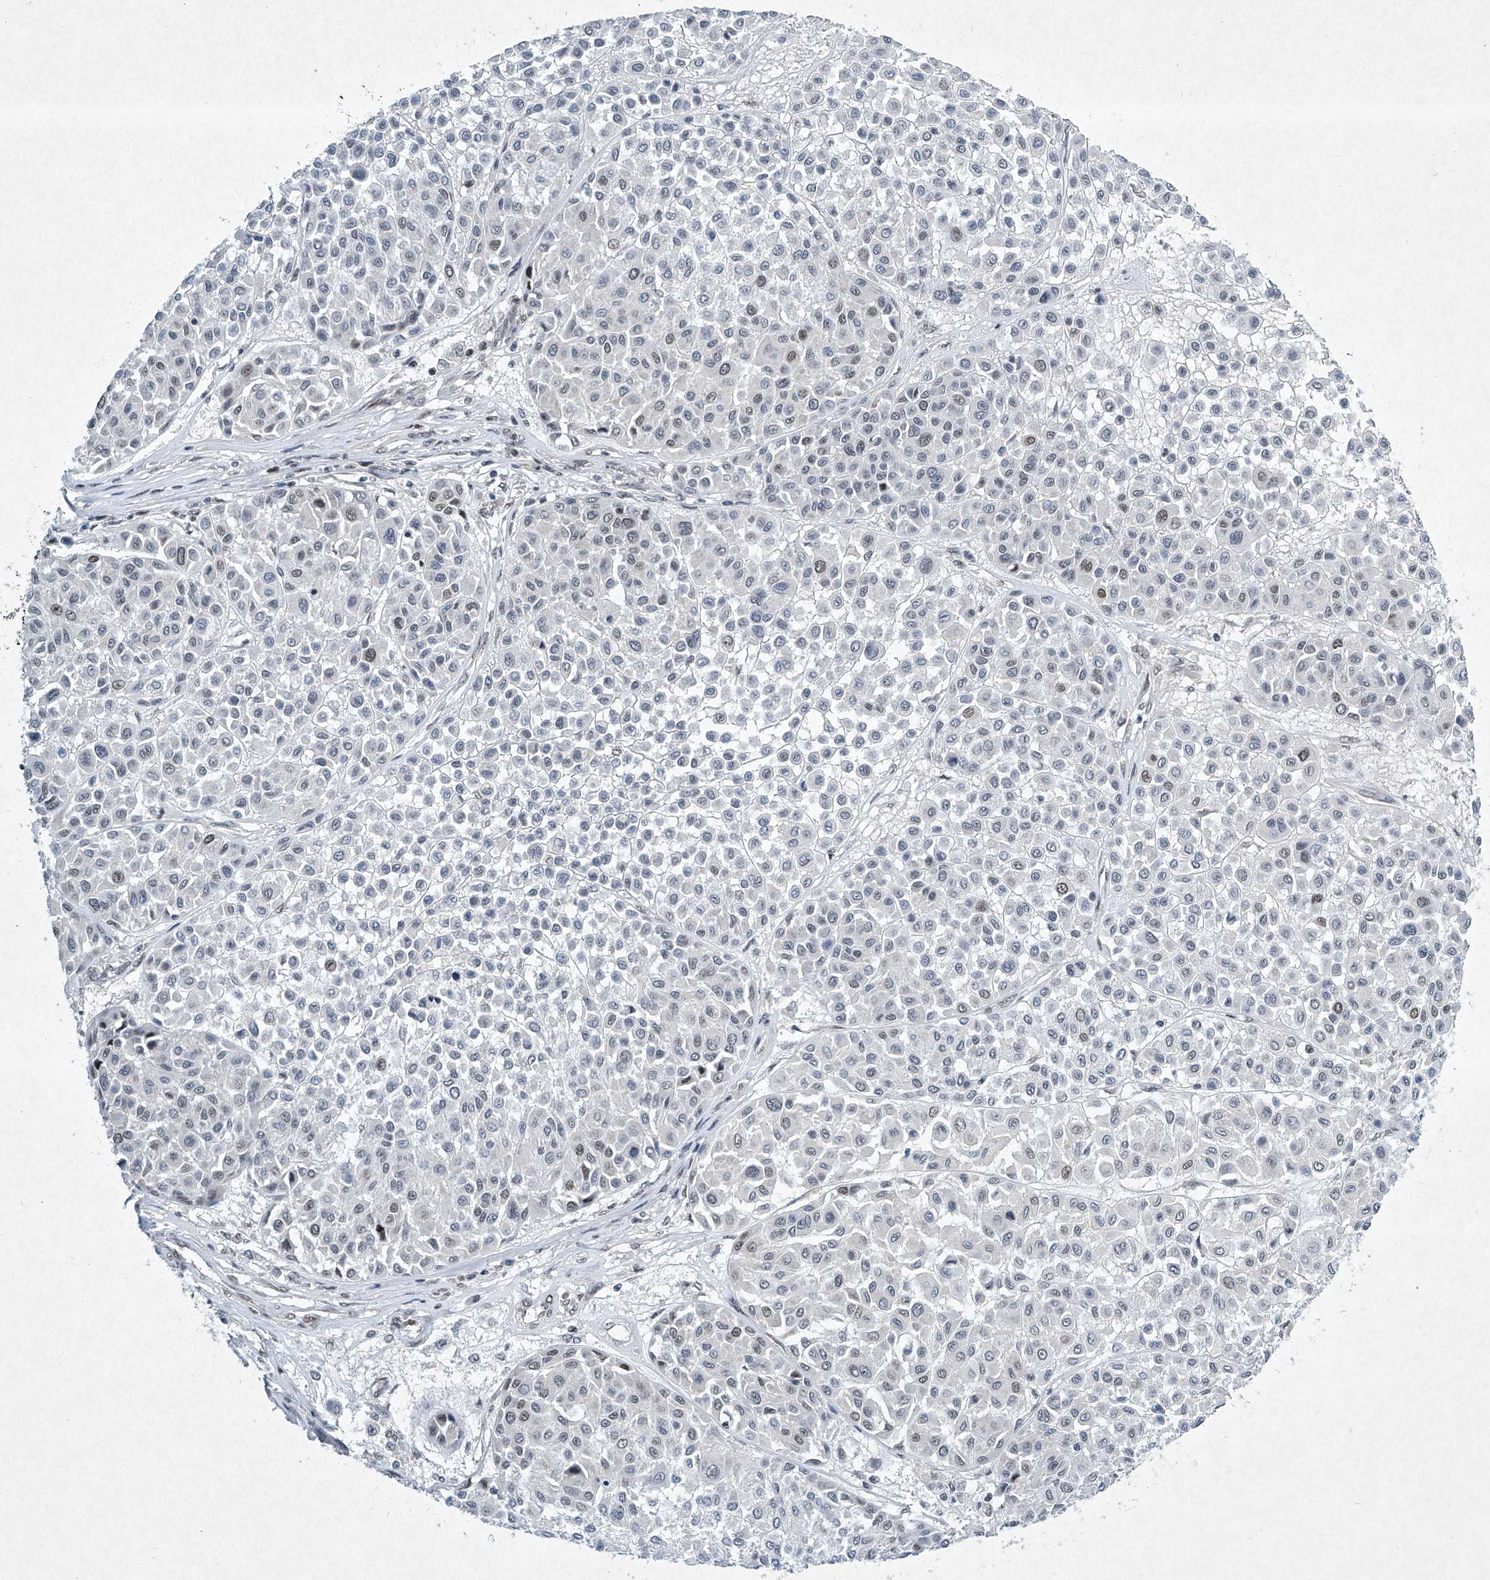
{"staining": {"intensity": "weak", "quantity": "<25%", "location": "nuclear"}, "tissue": "melanoma", "cell_type": "Tumor cells", "image_type": "cancer", "snomed": [{"axis": "morphology", "description": "Malignant melanoma, Metastatic site"}, {"axis": "topography", "description": "Soft tissue"}], "caption": "Immunohistochemistry (IHC) photomicrograph of malignant melanoma (metastatic site) stained for a protein (brown), which reveals no expression in tumor cells.", "gene": "TFDP1", "patient": {"sex": "male", "age": 41}}